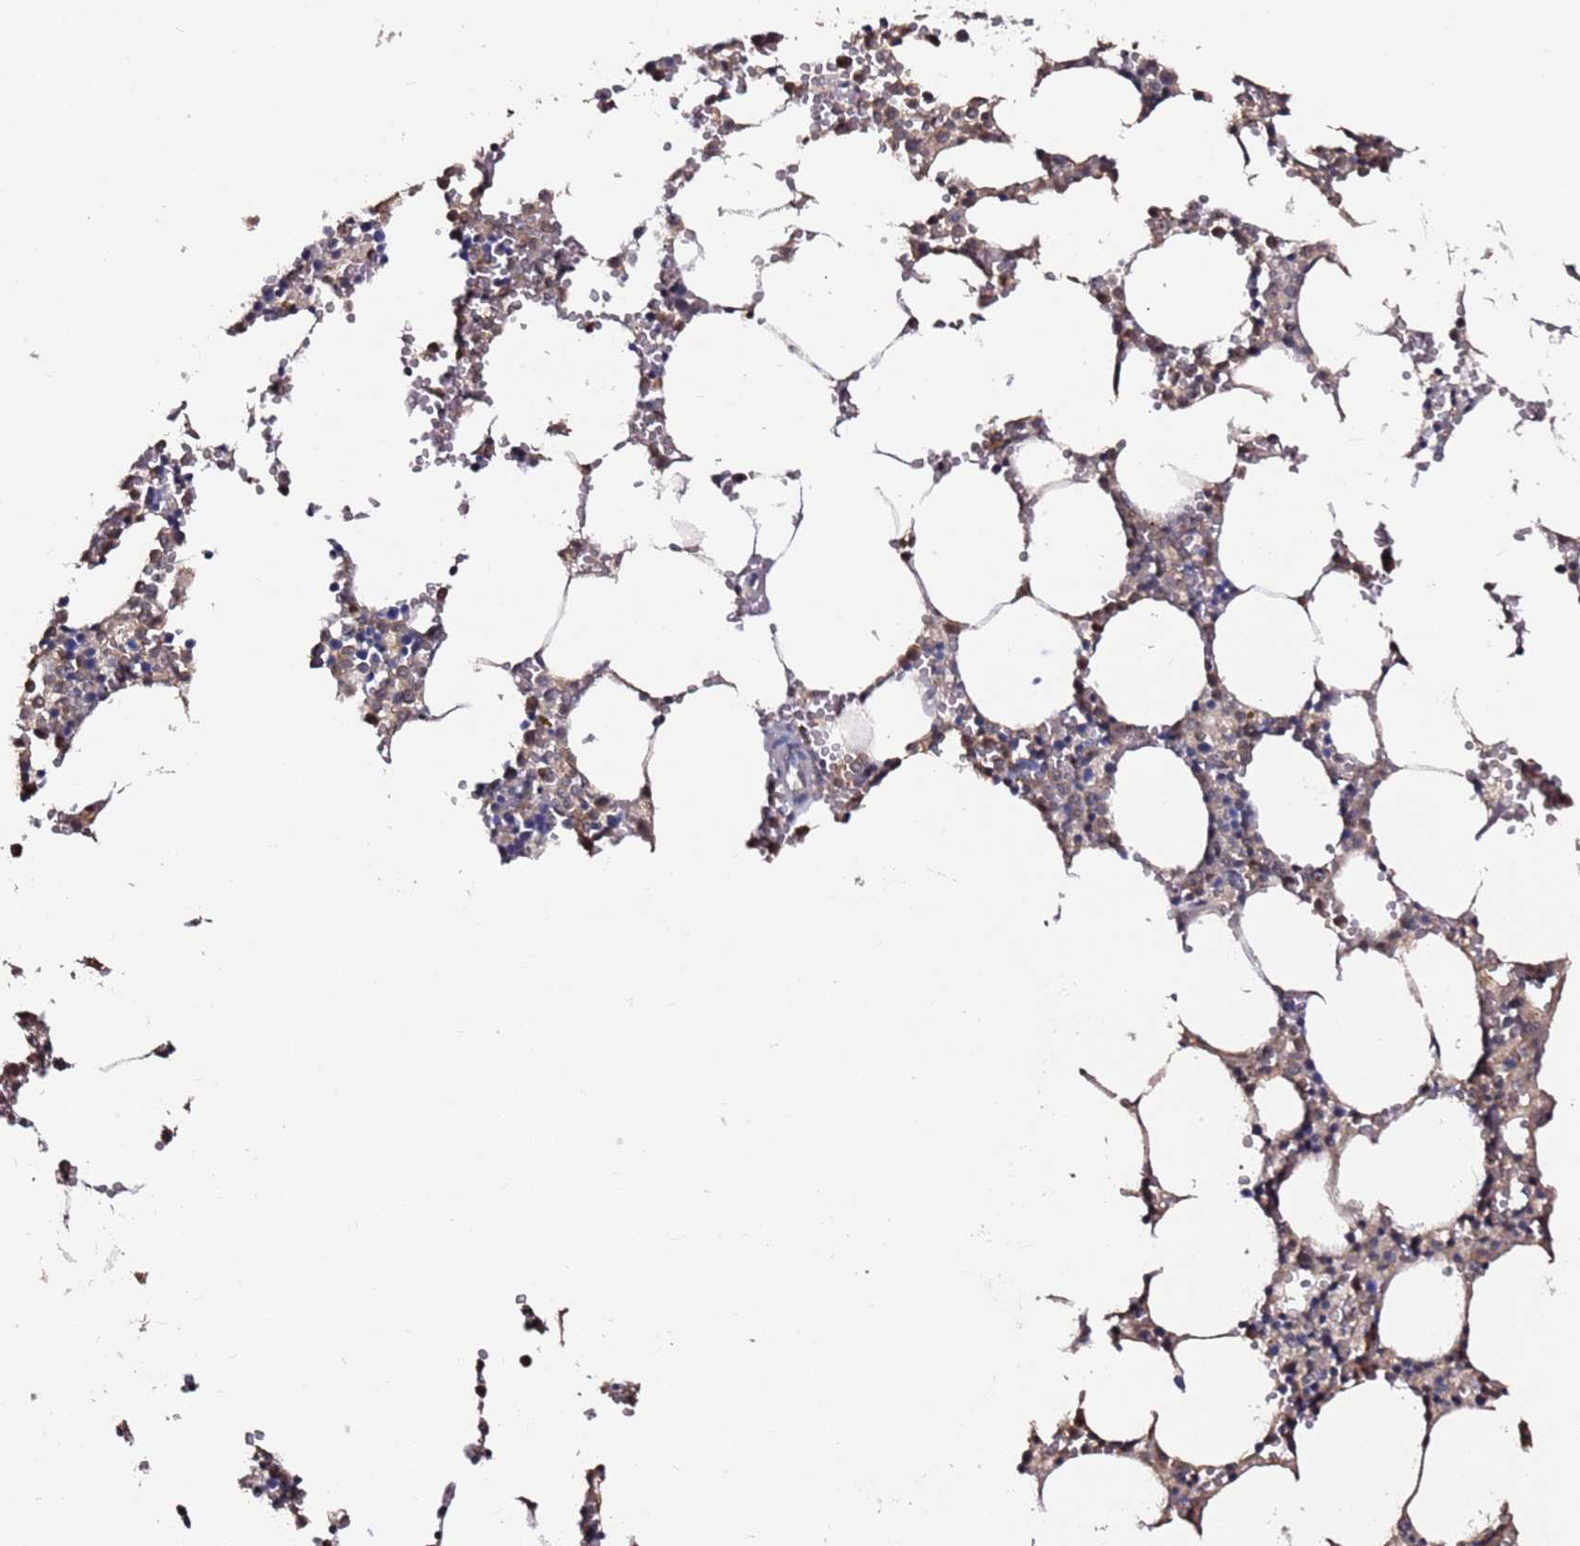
{"staining": {"intensity": "moderate", "quantity": "25%-75%", "location": "nuclear"}, "tissue": "bone marrow", "cell_type": "Hematopoietic cells", "image_type": "normal", "snomed": [{"axis": "morphology", "description": "Normal tissue, NOS"}, {"axis": "topography", "description": "Bone marrow"}], "caption": "Bone marrow stained with immunohistochemistry (IHC) shows moderate nuclear positivity in approximately 25%-75% of hematopoietic cells. The protein is shown in brown color, while the nuclei are stained blue.", "gene": "FCF1", "patient": {"sex": "female", "age": 64}}